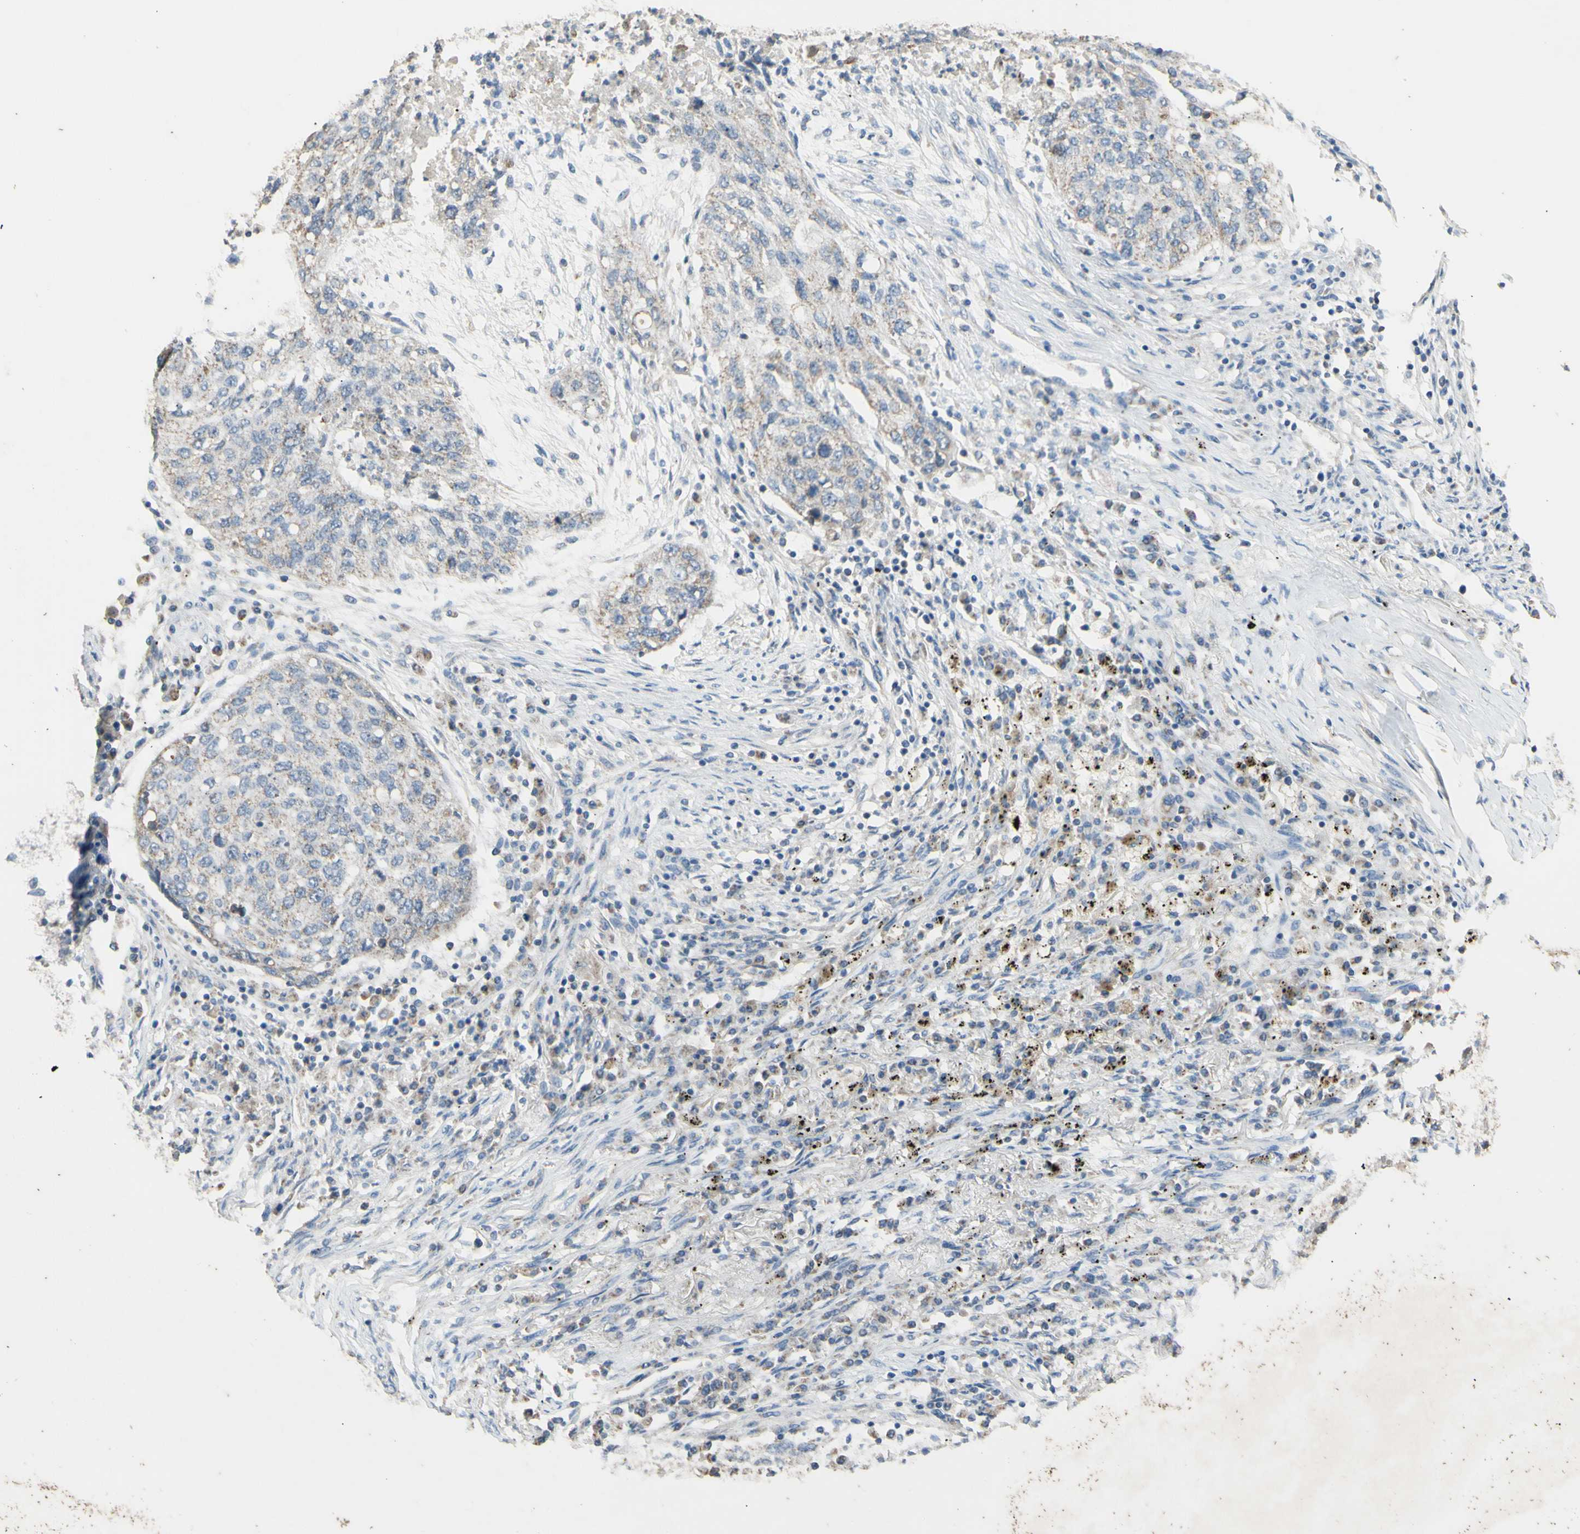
{"staining": {"intensity": "weak", "quantity": "25%-75%", "location": "cytoplasmic/membranous"}, "tissue": "lung cancer", "cell_type": "Tumor cells", "image_type": "cancer", "snomed": [{"axis": "morphology", "description": "Squamous cell carcinoma, NOS"}, {"axis": "topography", "description": "Lung"}], "caption": "The histopathology image shows immunohistochemical staining of lung cancer. There is weak cytoplasmic/membranous expression is seen in approximately 25%-75% of tumor cells.", "gene": "PTGIS", "patient": {"sex": "female", "age": 63}}